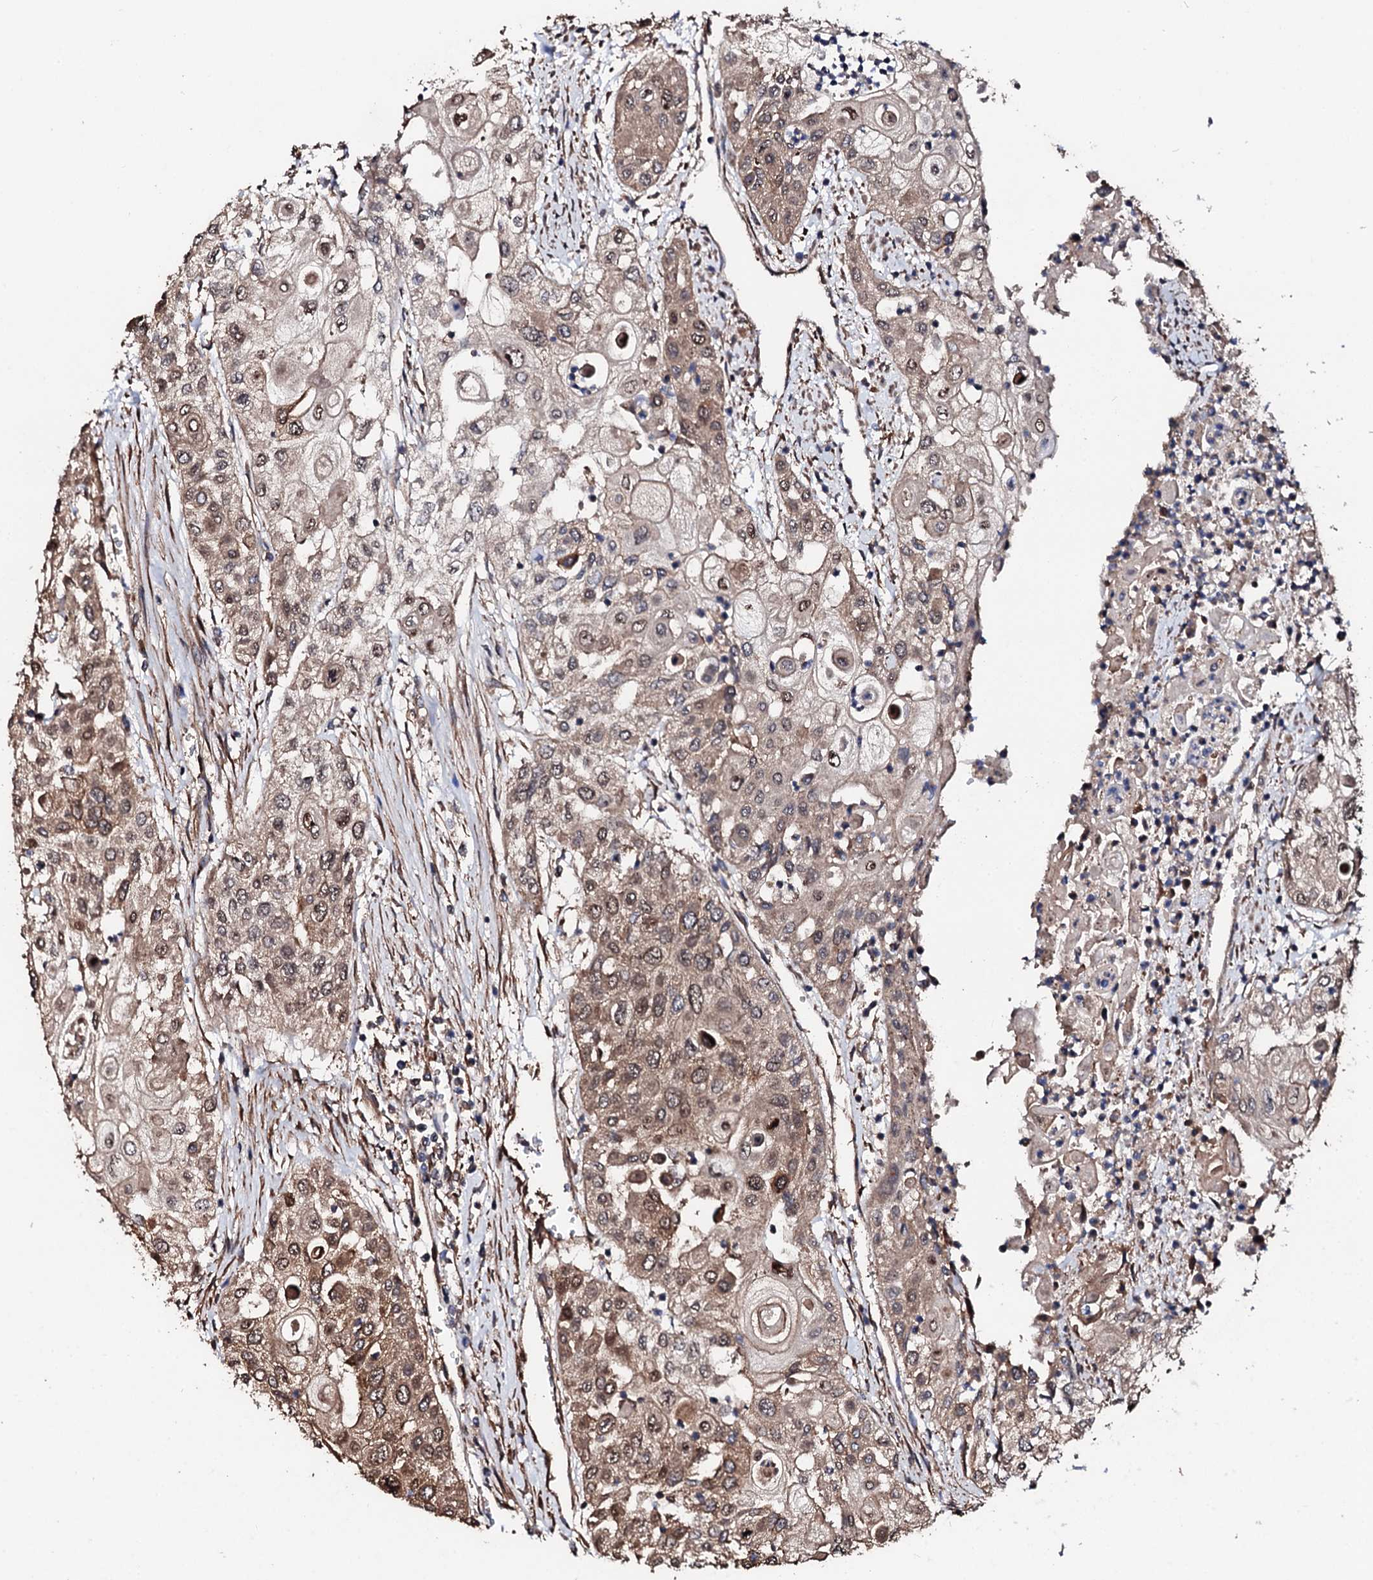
{"staining": {"intensity": "moderate", "quantity": "25%-75%", "location": "cytoplasmic/membranous,nuclear"}, "tissue": "urothelial cancer", "cell_type": "Tumor cells", "image_type": "cancer", "snomed": [{"axis": "morphology", "description": "Urothelial carcinoma, High grade"}, {"axis": "topography", "description": "Urinary bladder"}], "caption": "Urothelial cancer stained for a protein shows moderate cytoplasmic/membranous and nuclear positivity in tumor cells.", "gene": "CKAP5", "patient": {"sex": "female", "age": 79}}